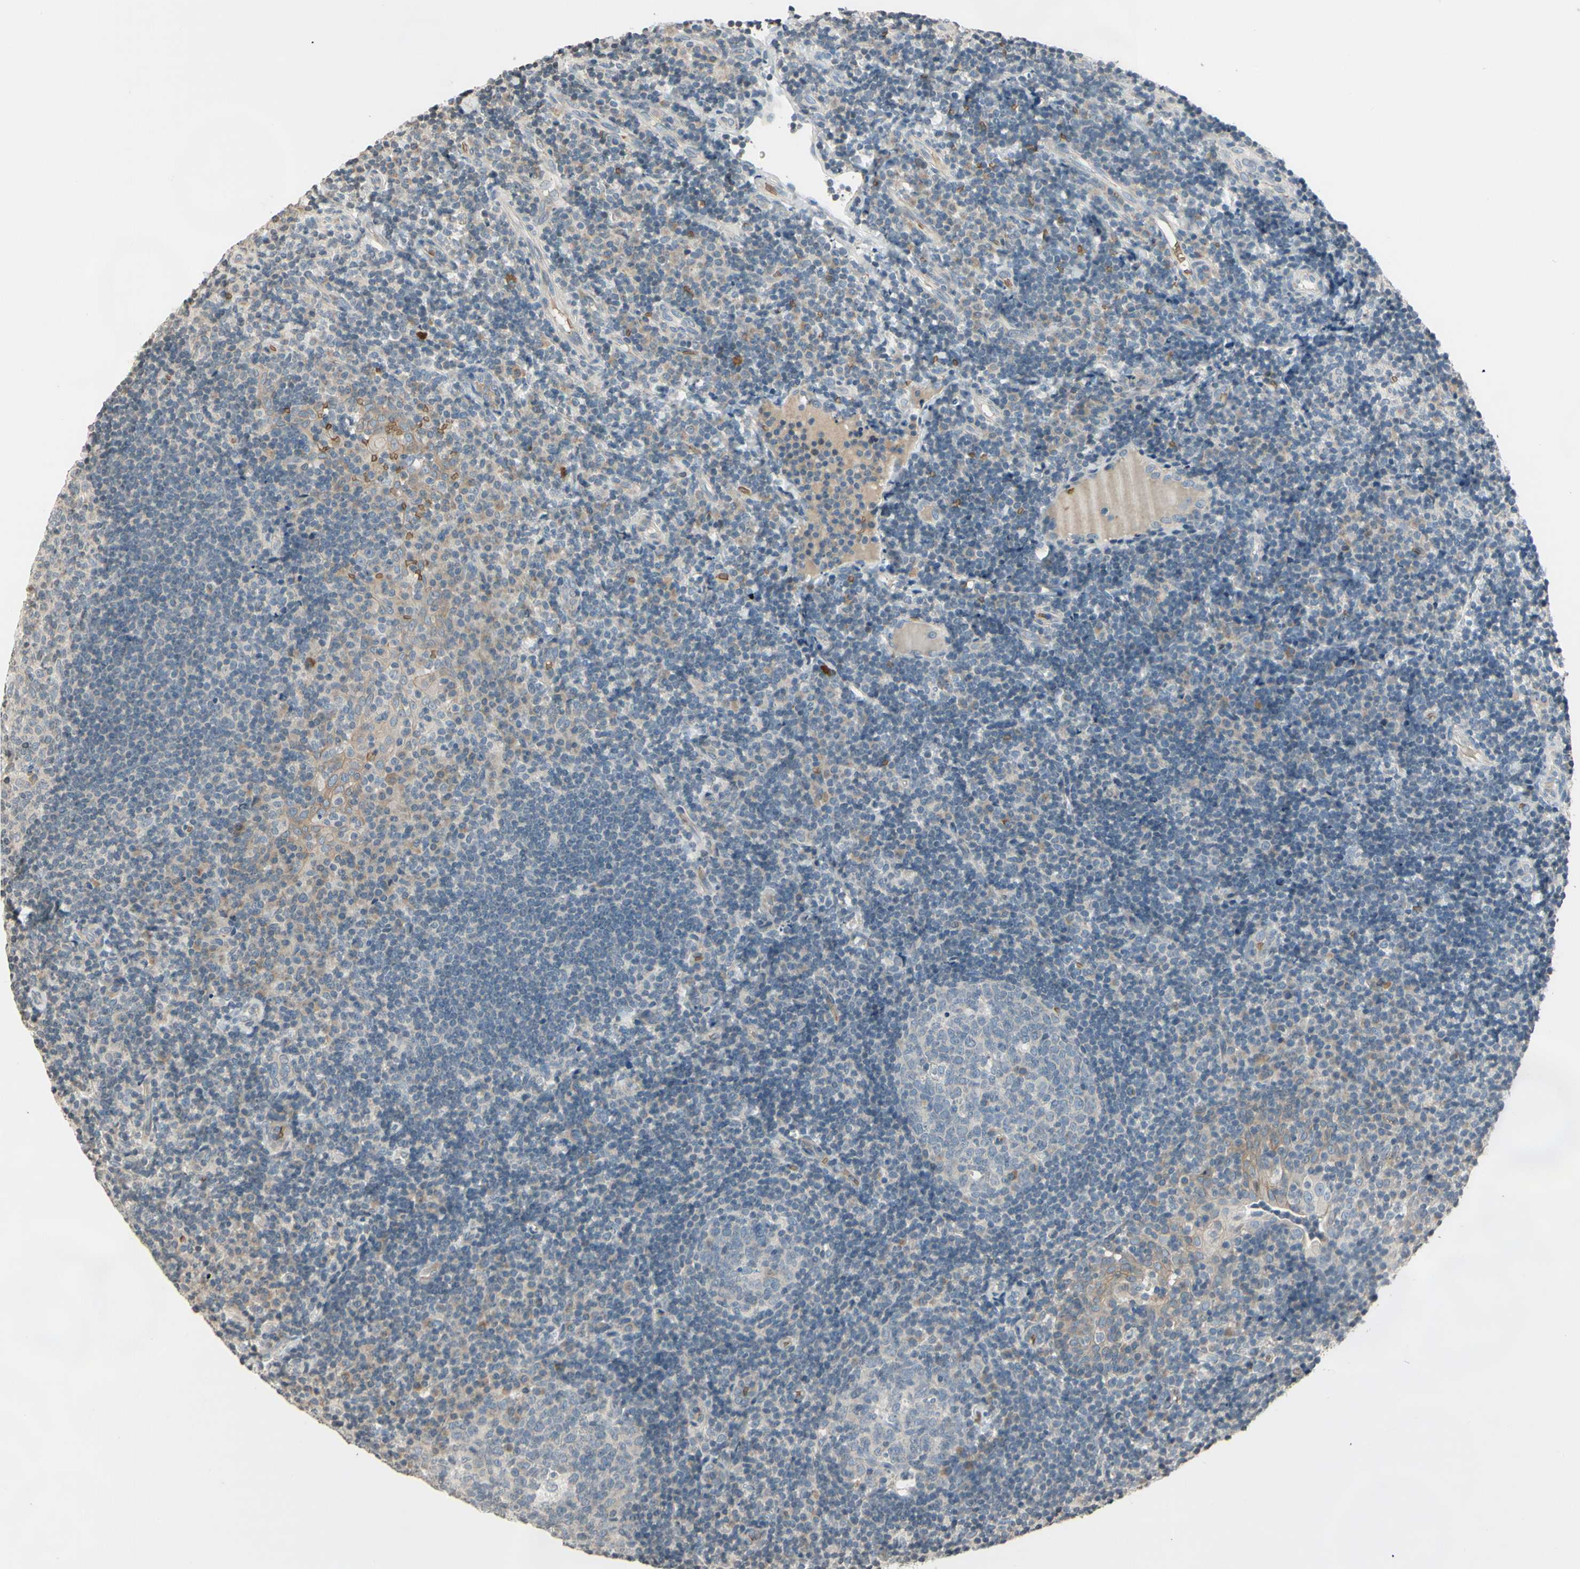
{"staining": {"intensity": "negative", "quantity": "none", "location": "none"}, "tissue": "tonsil", "cell_type": "Germinal center cells", "image_type": "normal", "snomed": [{"axis": "morphology", "description": "Normal tissue, NOS"}, {"axis": "topography", "description": "Tonsil"}], "caption": "The IHC photomicrograph has no significant positivity in germinal center cells of tonsil. Nuclei are stained in blue.", "gene": "GYPC", "patient": {"sex": "female", "age": 40}}